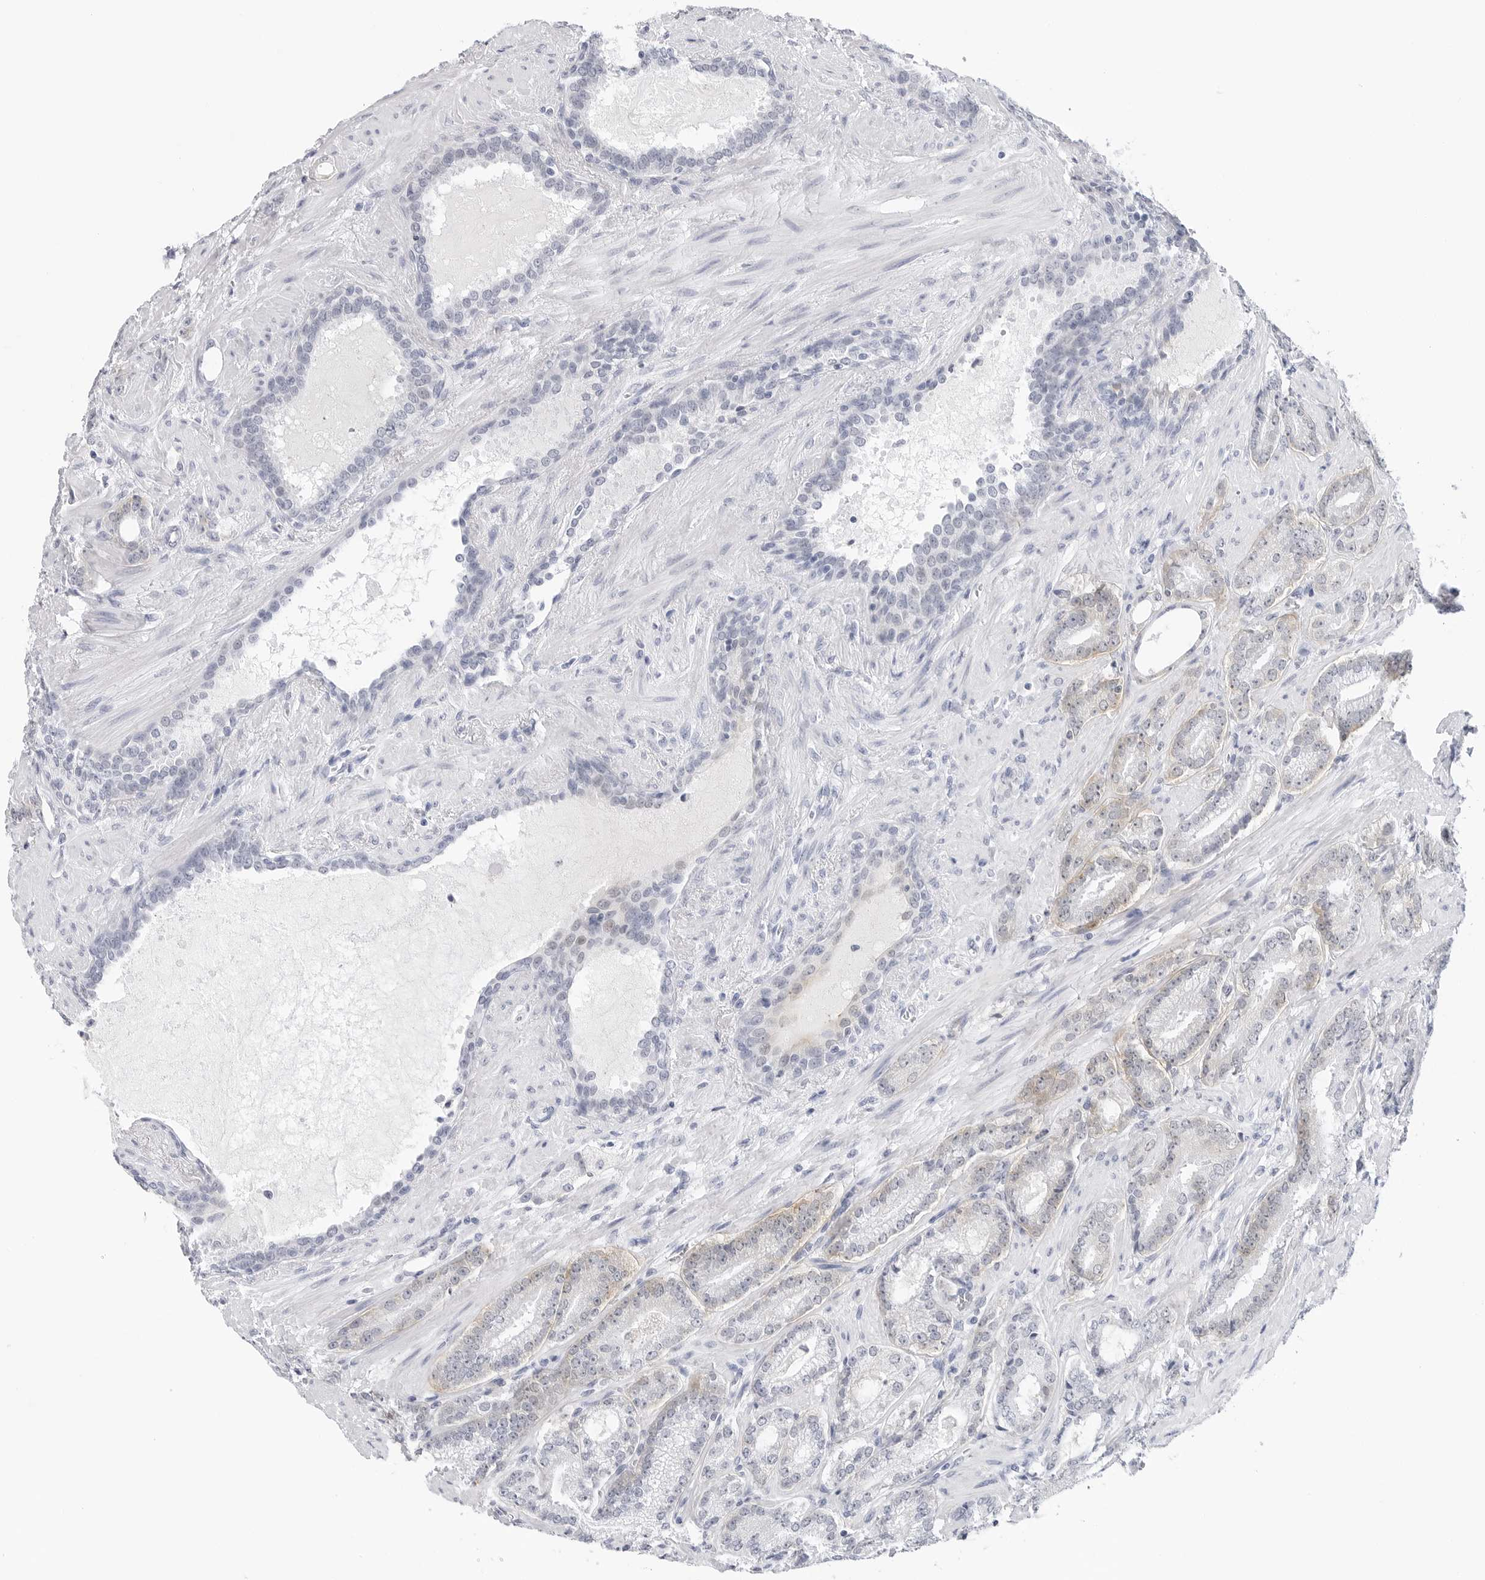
{"staining": {"intensity": "weak", "quantity": "<25%", "location": "cytoplasmic/membranous"}, "tissue": "prostate cancer", "cell_type": "Tumor cells", "image_type": "cancer", "snomed": [{"axis": "morphology", "description": "Adenocarcinoma, High grade"}, {"axis": "topography", "description": "Prostate"}], "caption": "Immunohistochemistry (IHC) of prostate cancer (high-grade adenocarcinoma) demonstrates no expression in tumor cells. The staining was performed using DAB (3,3'-diaminobenzidine) to visualize the protein expression in brown, while the nuclei were stained in blue with hematoxylin (Magnification: 20x).", "gene": "SLC19A1", "patient": {"sex": "male", "age": 73}}